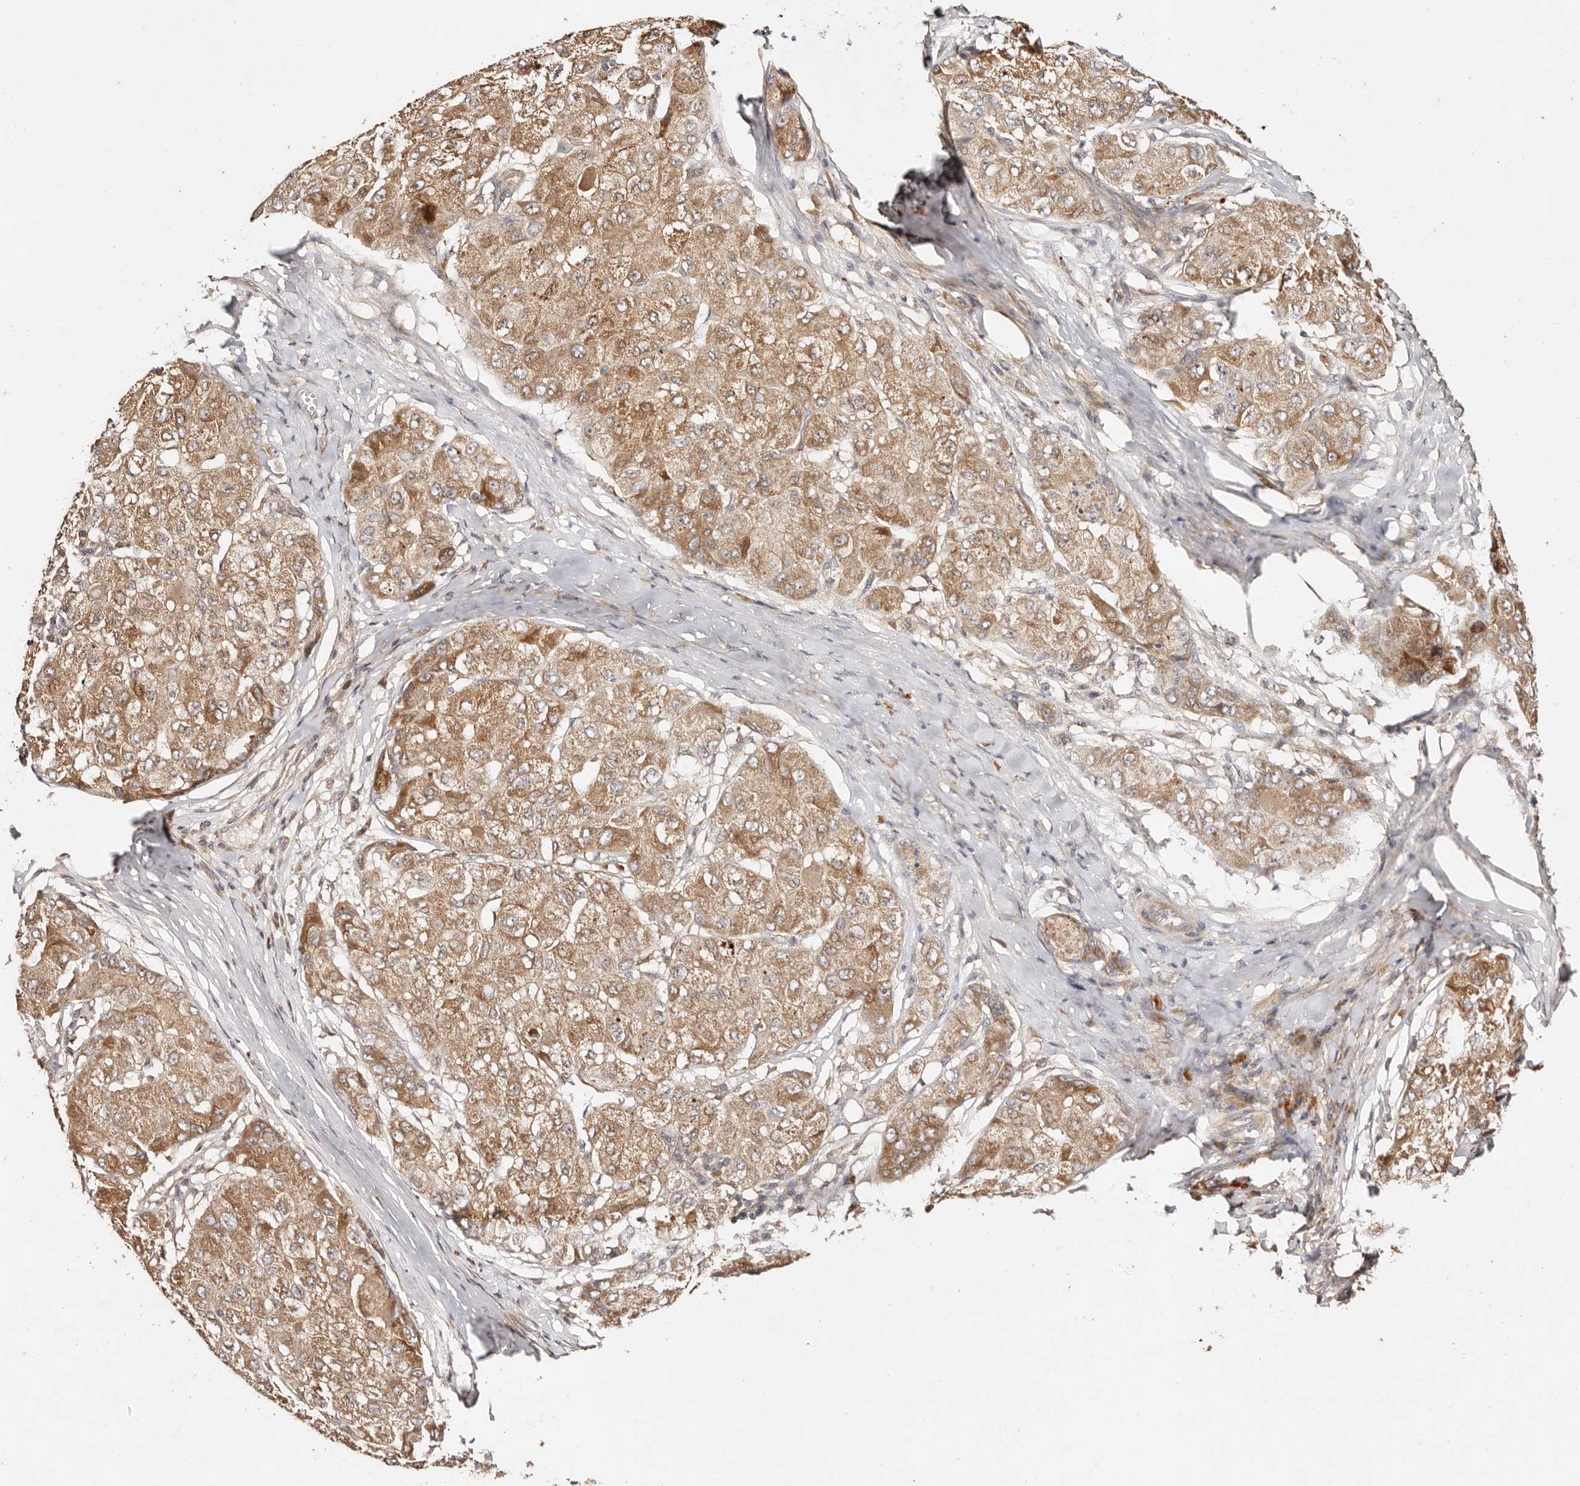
{"staining": {"intensity": "moderate", "quantity": ">75%", "location": "cytoplasmic/membranous"}, "tissue": "liver cancer", "cell_type": "Tumor cells", "image_type": "cancer", "snomed": [{"axis": "morphology", "description": "Carcinoma, Hepatocellular, NOS"}, {"axis": "topography", "description": "Liver"}], "caption": "Immunohistochemistry (IHC) image of neoplastic tissue: liver cancer stained using IHC exhibits medium levels of moderate protein expression localized specifically in the cytoplasmic/membranous of tumor cells, appearing as a cytoplasmic/membranous brown color.", "gene": "DENND11", "patient": {"sex": "male", "age": 80}}